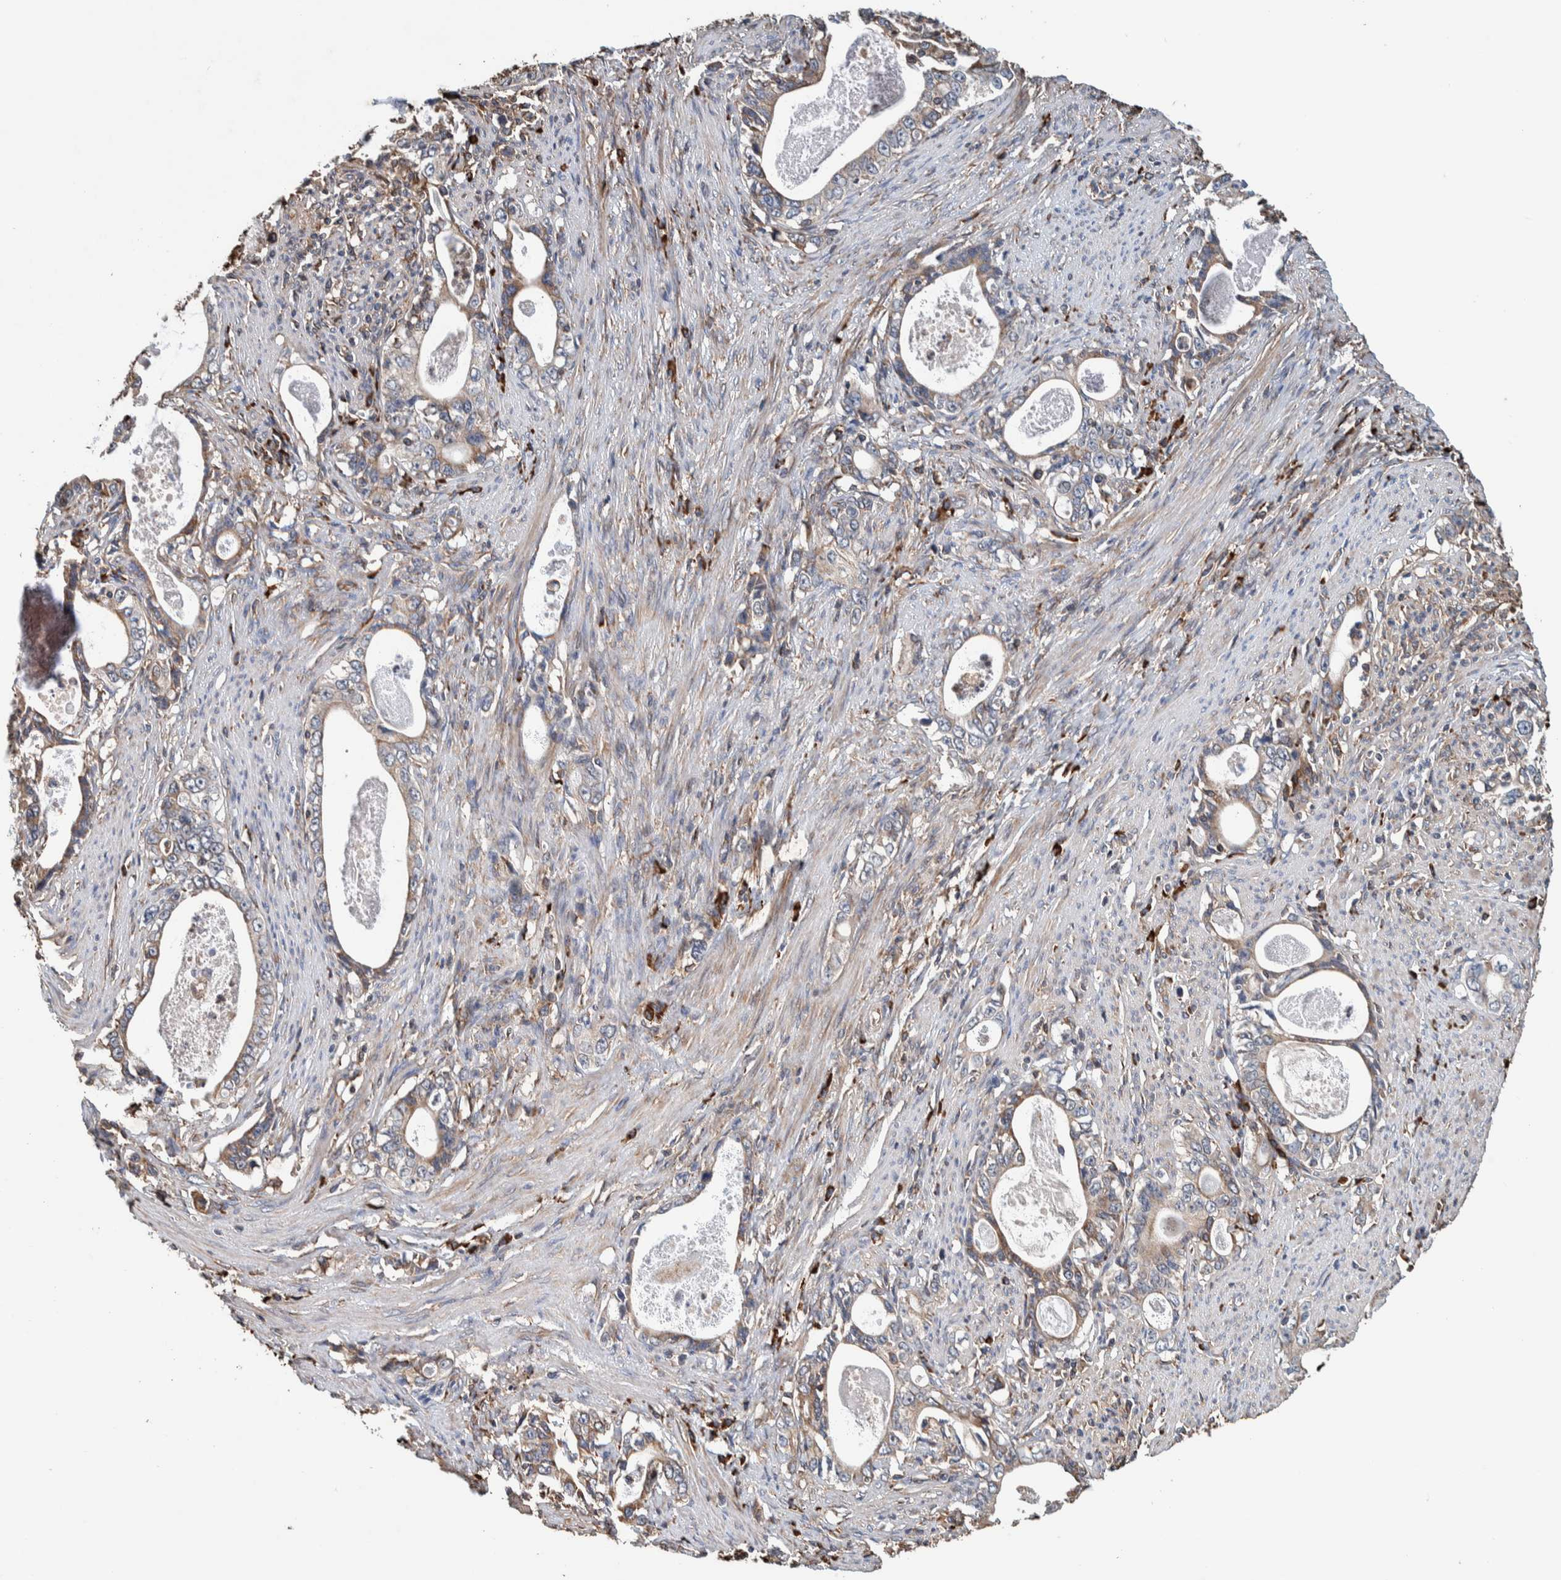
{"staining": {"intensity": "weak", "quantity": ">75%", "location": "cytoplasmic/membranous"}, "tissue": "stomach cancer", "cell_type": "Tumor cells", "image_type": "cancer", "snomed": [{"axis": "morphology", "description": "Adenocarcinoma, NOS"}, {"axis": "topography", "description": "Stomach, lower"}], "caption": "A brown stain labels weak cytoplasmic/membranous positivity of a protein in human stomach cancer tumor cells. Ihc stains the protein of interest in brown and the nuclei are stained blue.", "gene": "PLA2G3", "patient": {"sex": "female", "age": 72}}